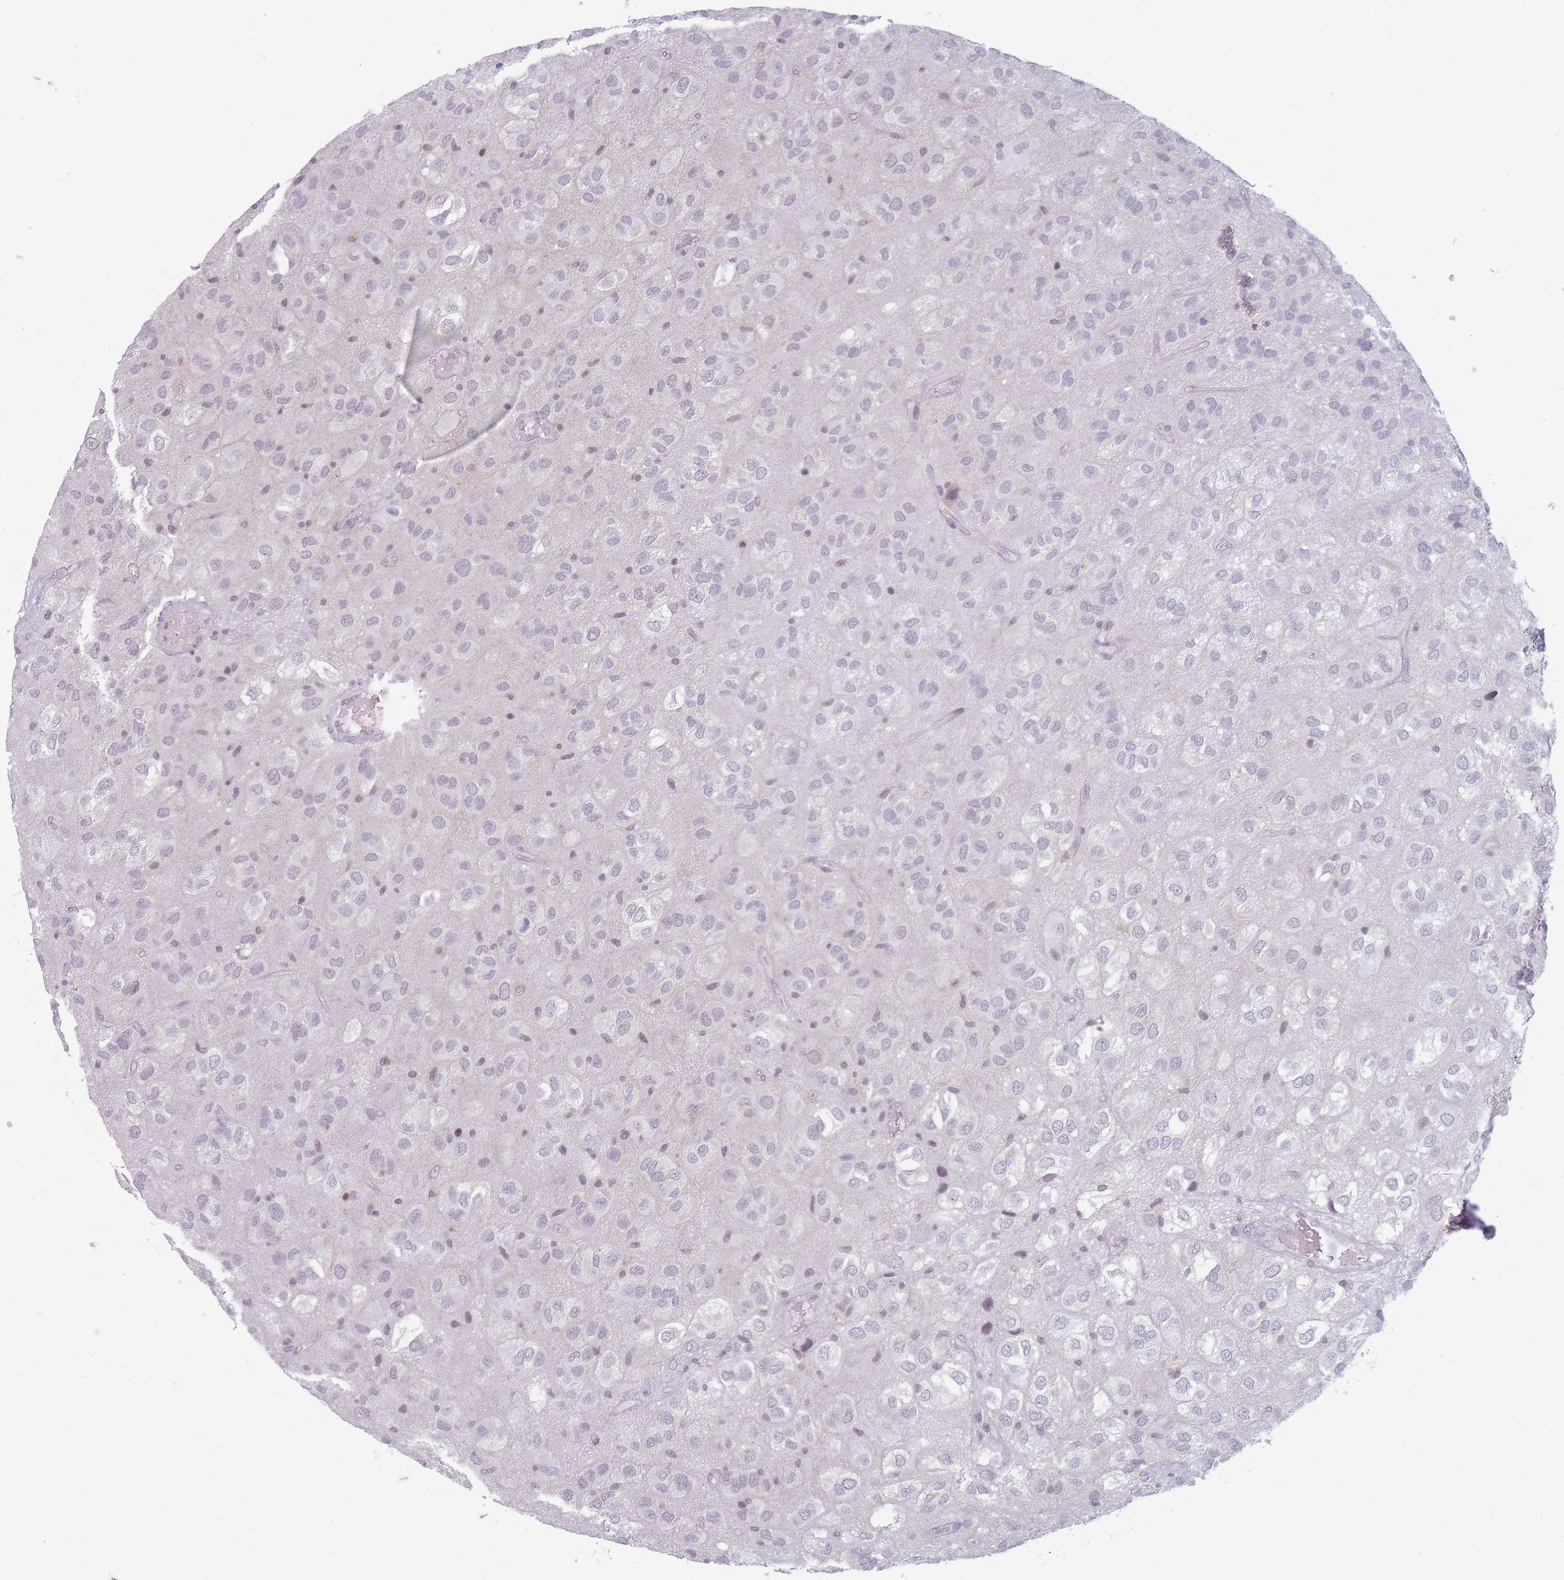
{"staining": {"intensity": "negative", "quantity": "none", "location": "none"}, "tissue": "glioma", "cell_type": "Tumor cells", "image_type": "cancer", "snomed": [{"axis": "morphology", "description": "Glioma, malignant, Low grade"}, {"axis": "topography", "description": "Brain"}], "caption": "Immunohistochemistry histopathology image of human malignant glioma (low-grade) stained for a protein (brown), which displays no positivity in tumor cells. The staining was performed using DAB to visualize the protein expression in brown, while the nuclei were stained in blue with hematoxylin (Magnification: 20x).", "gene": "ARID3B", "patient": {"sex": "male", "age": 66}}